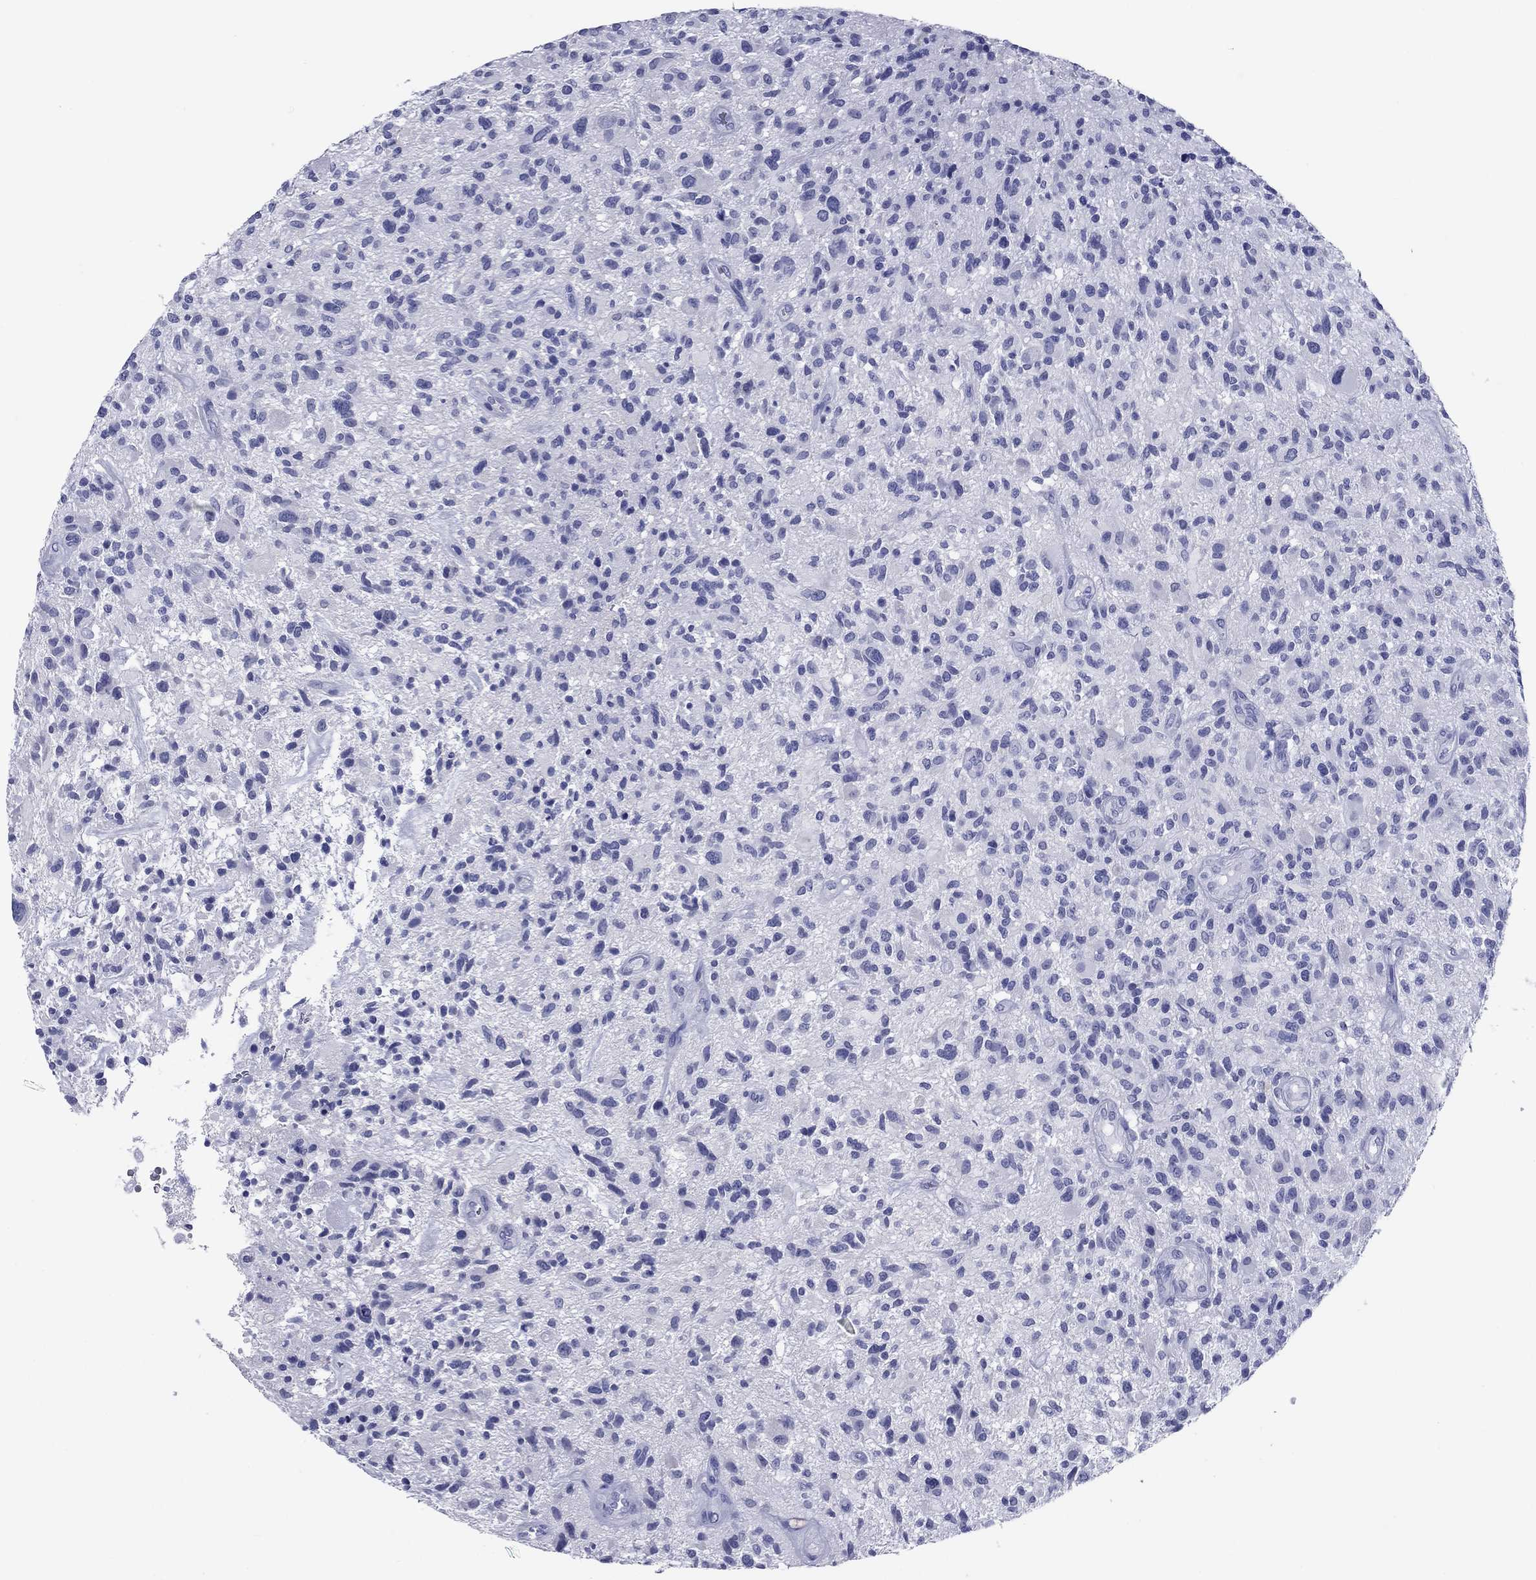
{"staining": {"intensity": "negative", "quantity": "none", "location": "none"}, "tissue": "glioma", "cell_type": "Tumor cells", "image_type": "cancer", "snomed": [{"axis": "morphology", "description": "Glioma, malignant, High grade"}, {"axis": "topography", "description": "Brain"}], "caption": "The image displays no significant positivity in tumor cells of glioma.", "gene": "NPPA", "patient": {"sex": "male", "age": 47}}